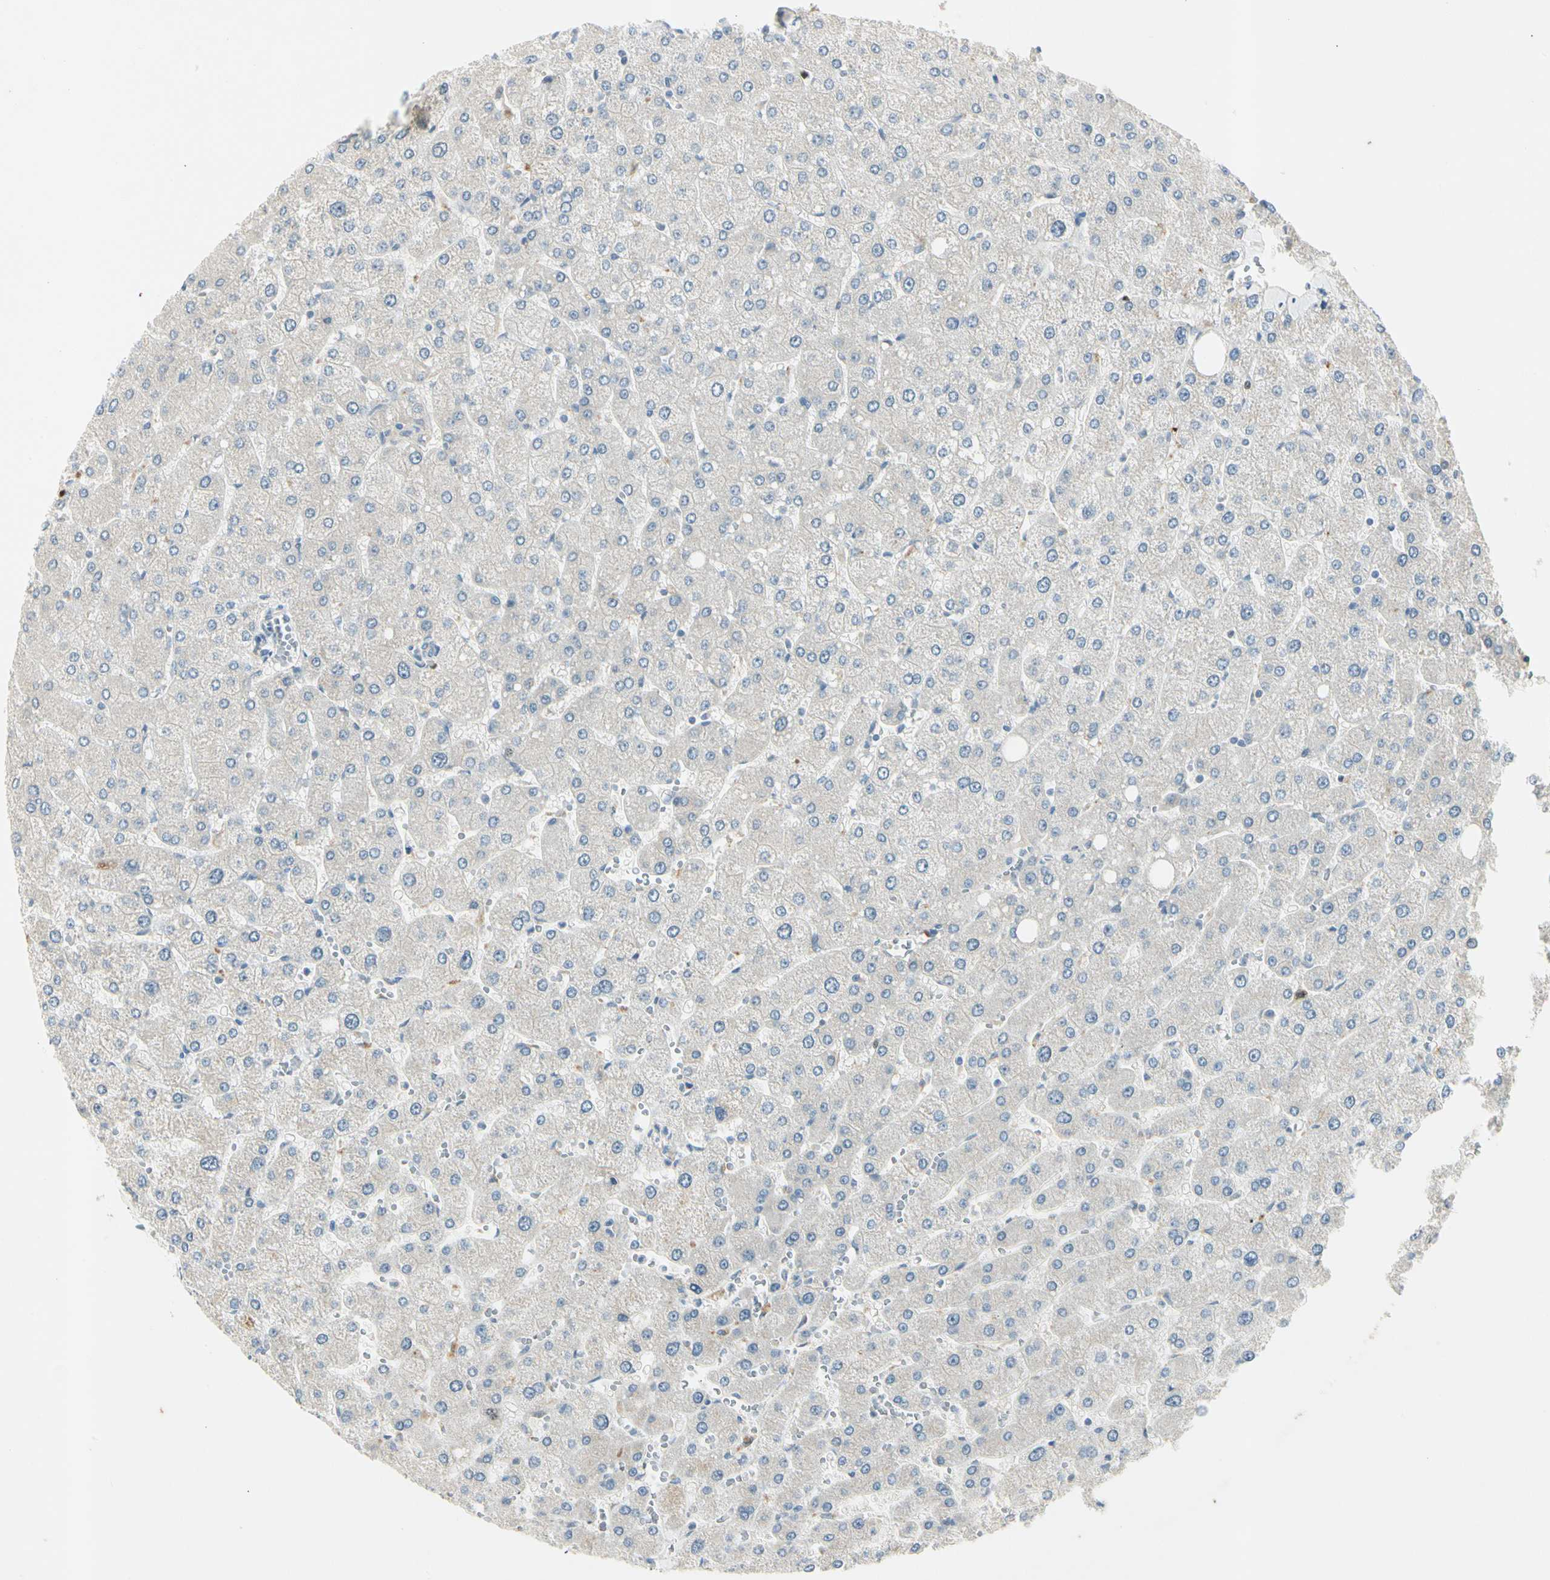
{"staining": {"intensity": "negative", "quantity": "none", "location": "none"}, "tissue": "liver", "cell_type": "Cholangiocytes", "image_type": "normal", "snomed": [{"axis": "morphology", "description": "Normal tissue, NOS"}, {"axis": "topography", "description": "Liver"}], "caption": "Human liver stained for a protein using immunohistochemistry demonstrates no expression in cholangiocytes.", "gene": "PITX1", "patient": {"sex": "male", "age": 55}}